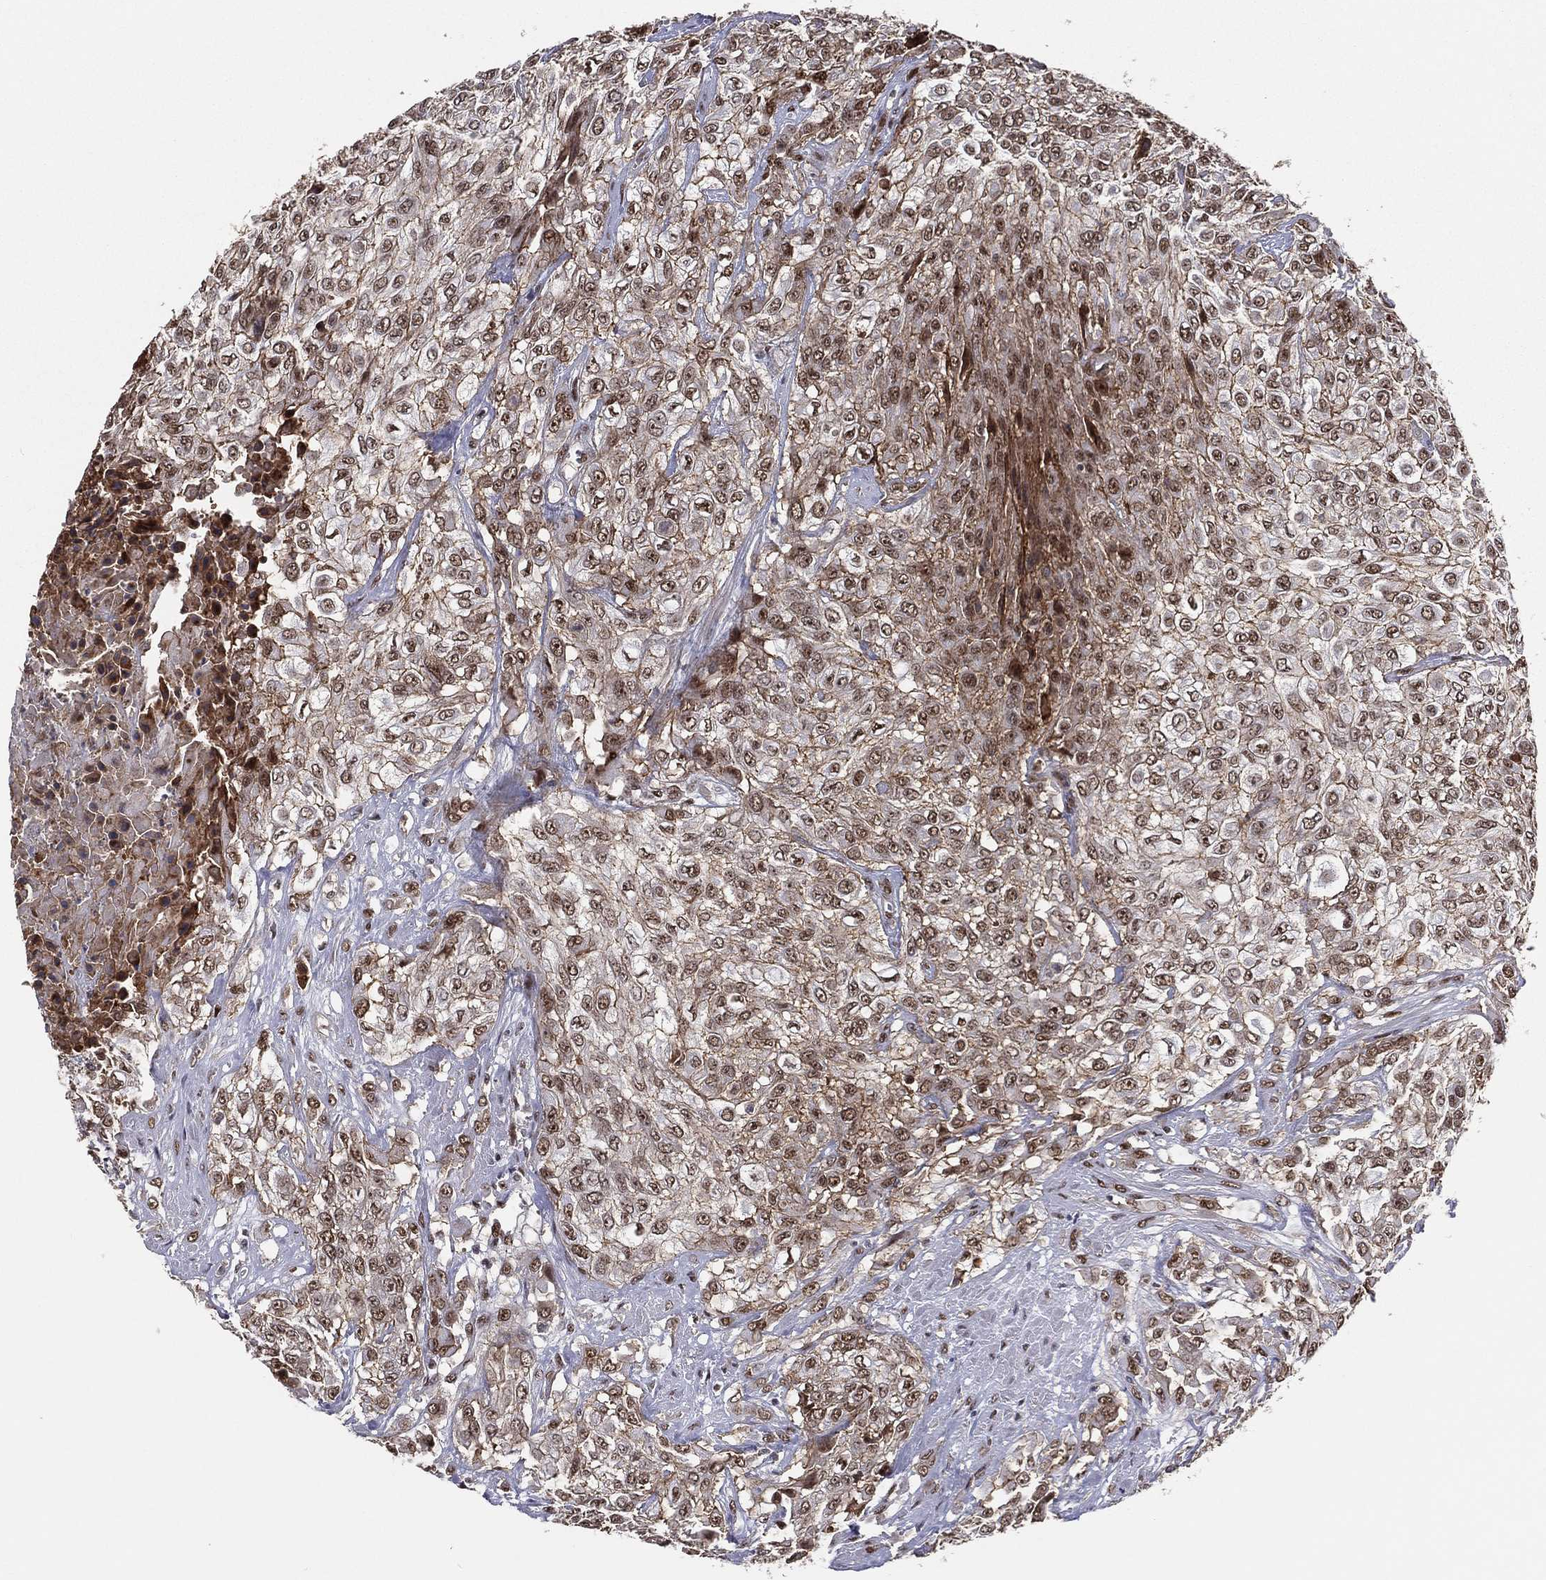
{"staining": {"intensity": "moderate", "quantity": "25%-75%", "location": "nuclear"}, "tissue": "urothelial cancer", "cell_type": "Tumor cells", "image_type": "cancer", "snomed": [{"axis": "morphology", "description": "Urothelial carcinoma, High grade"}, {"axis": "topography", "description": "Urinary bladder"}], "caption": "An IHC image of neoplastic tissue is shown. Protein staining in brown labels moderate nuclear positivity in urothelial carcinoma (high-grade) within tumor cells. (DAB IHC with brightfield microscopy, high magnification).", "gene": "GPALPP1", "patient": {"sex": "male", "age": 57}}